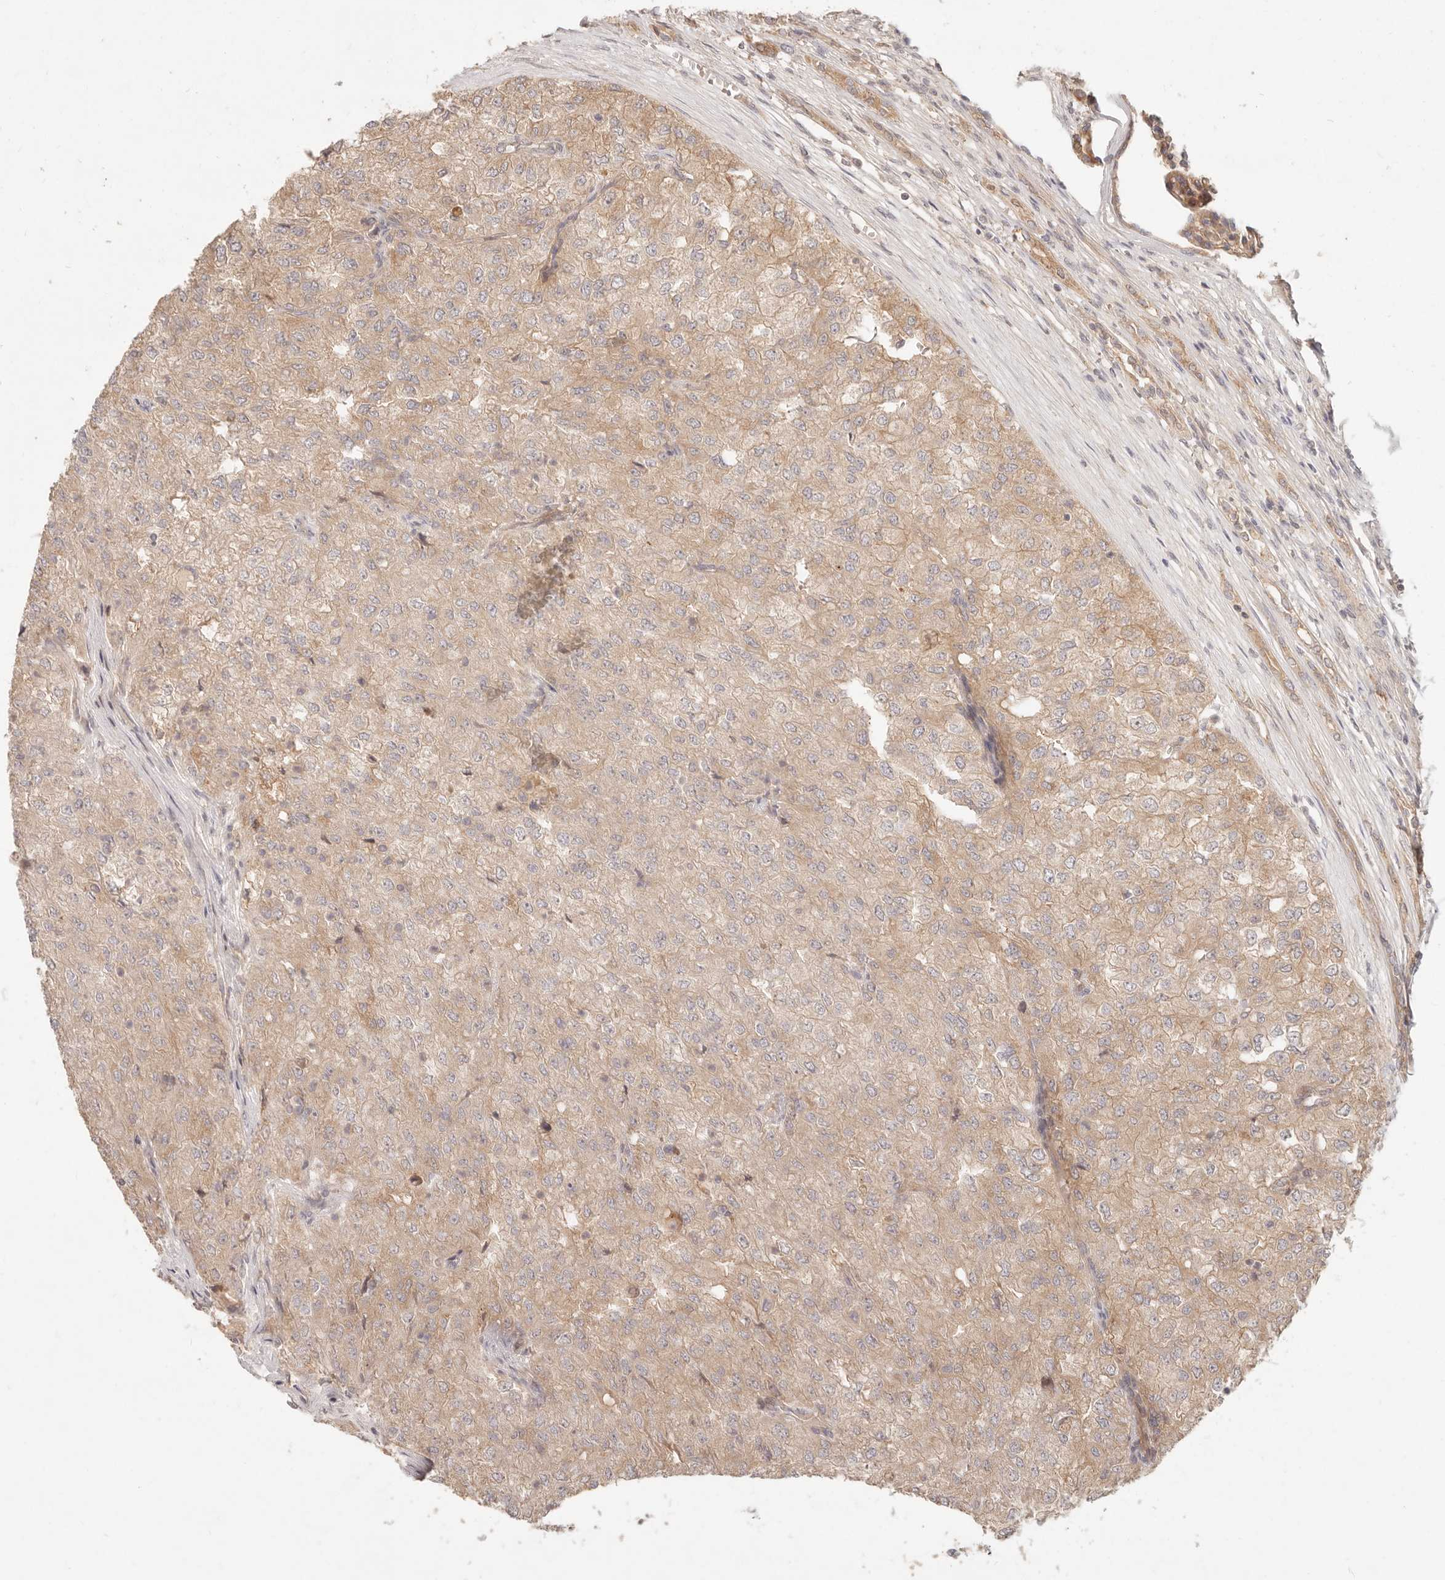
{"staining": {"intensity": "weak", "quantity": ">75%", "location": "cytoplasmic/membranous"}, "tissue": "renal cancer", "cell_type": "Tumor cells", "image_type": "cancer", "snomed": [{"axis": "morphology", "description": "Adenocarcinoma, NOS"}, {"axis": "topography", "description": "Kidney"}], "caption": "Immunohistochemical staining of human adenocarcinoma (renal) shows low levels of weak cytoplasmic/membranous staining in about >75% of tumor cells.", "gene": "PPP1R3B", "patient": {"sex": "female", "age": 54}}